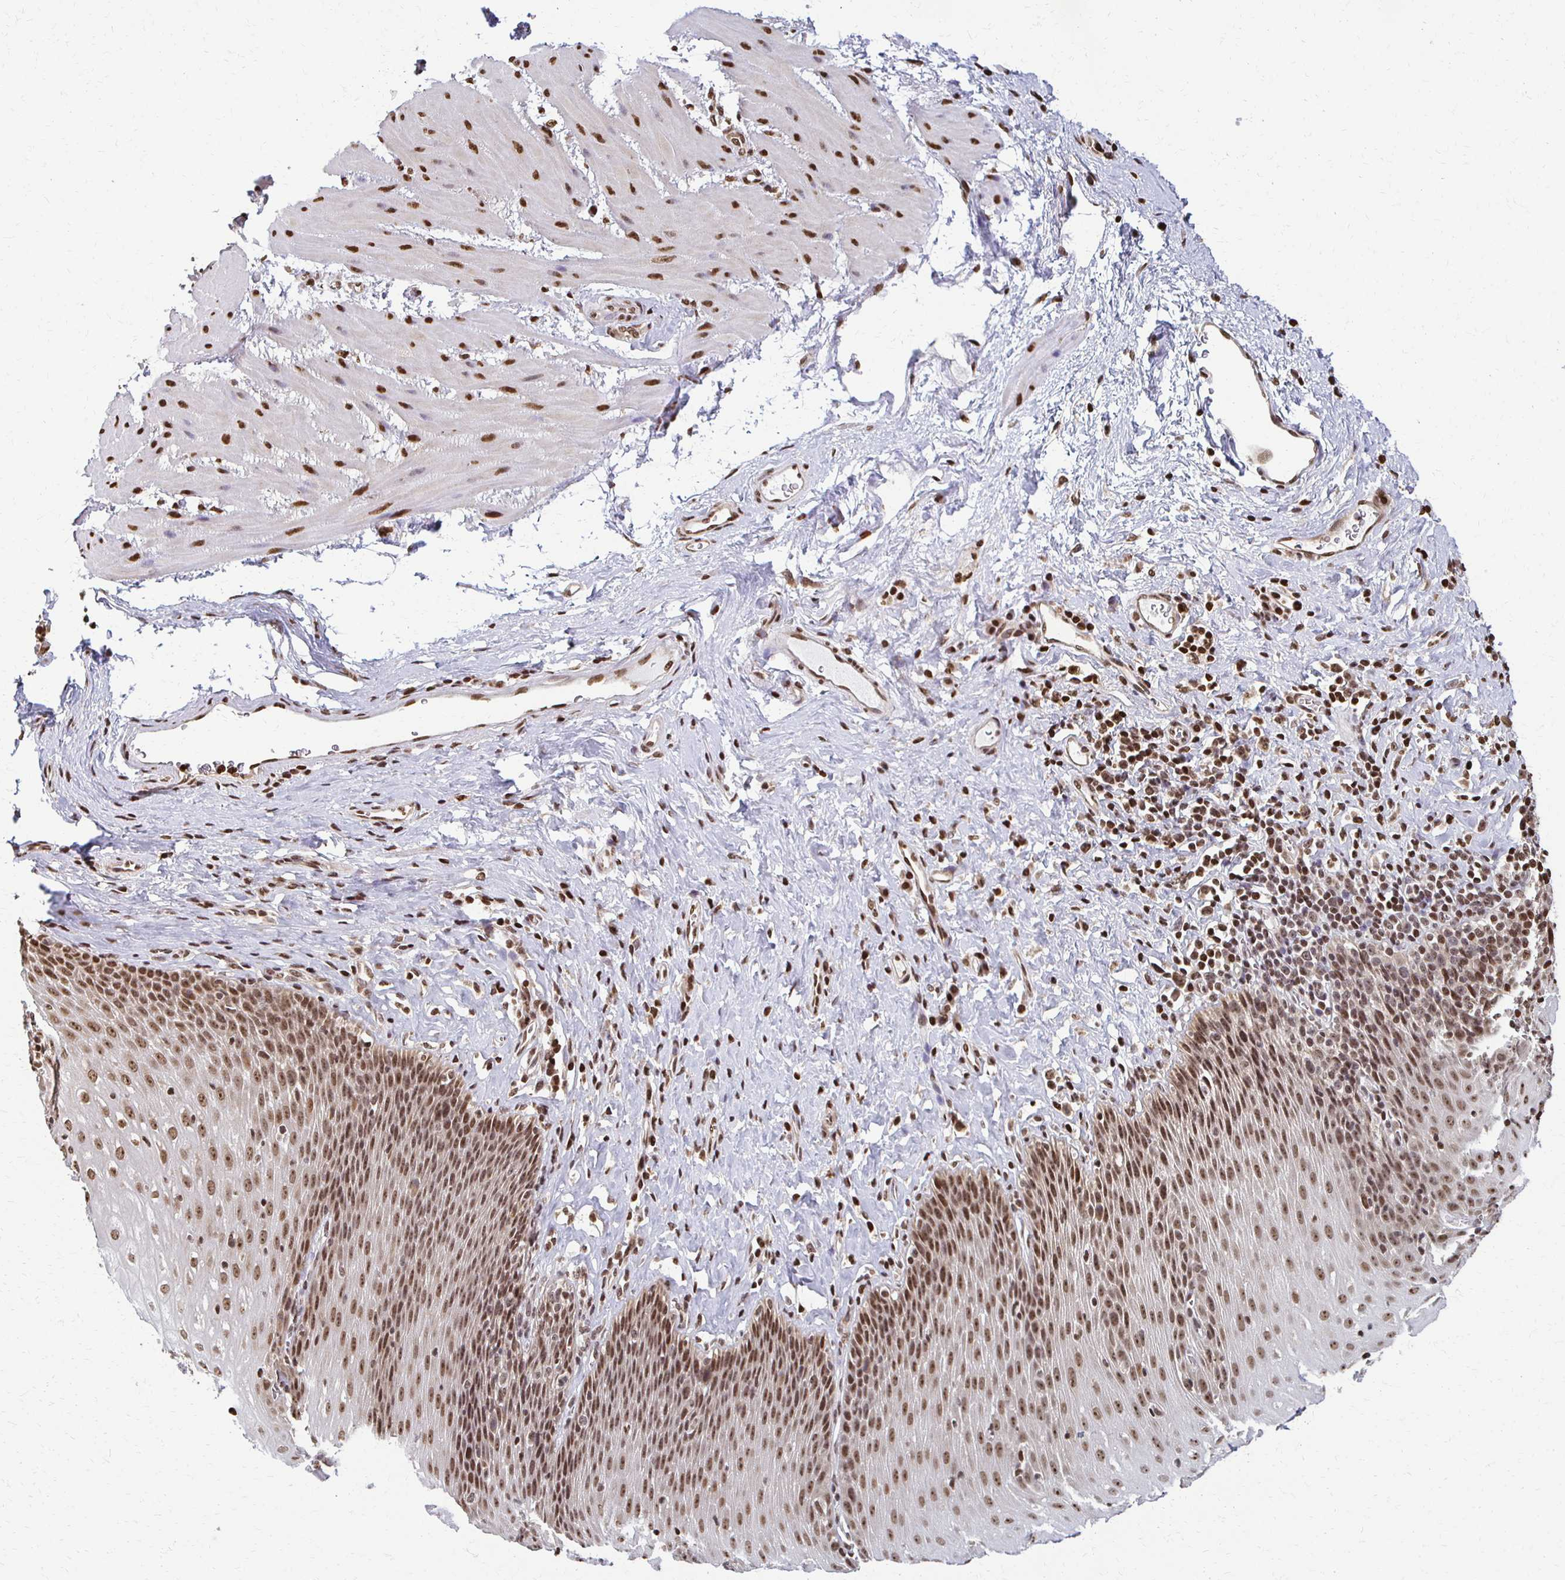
{"staining": {"intensity": "moderate", "quantity": ">75%", "location": "nuclear"}, "tissue": "esophagus", "cell_type": "Squamous epithelial cells", "image_type": "normal", "snomed": [{"axis": "morphology", "description": "Normal tissue, NOS"}, {"axis": "topography", "description": "Esophagus"}], "caption": "Immunohistochemistry (IHC) of benign esophagus displays medium levels of moderate nuclear expression in approximately >75% of squamous epithelial cells. The staining was performed using DAB (3,3'-diaminobenzidine) to visualize the protein expression in brown, while the nuclei were stained in blue with hematoxylin (Magnification: 20x).", "gene": "HOXA9", "patient": {"sex": "female", "age": 61}}